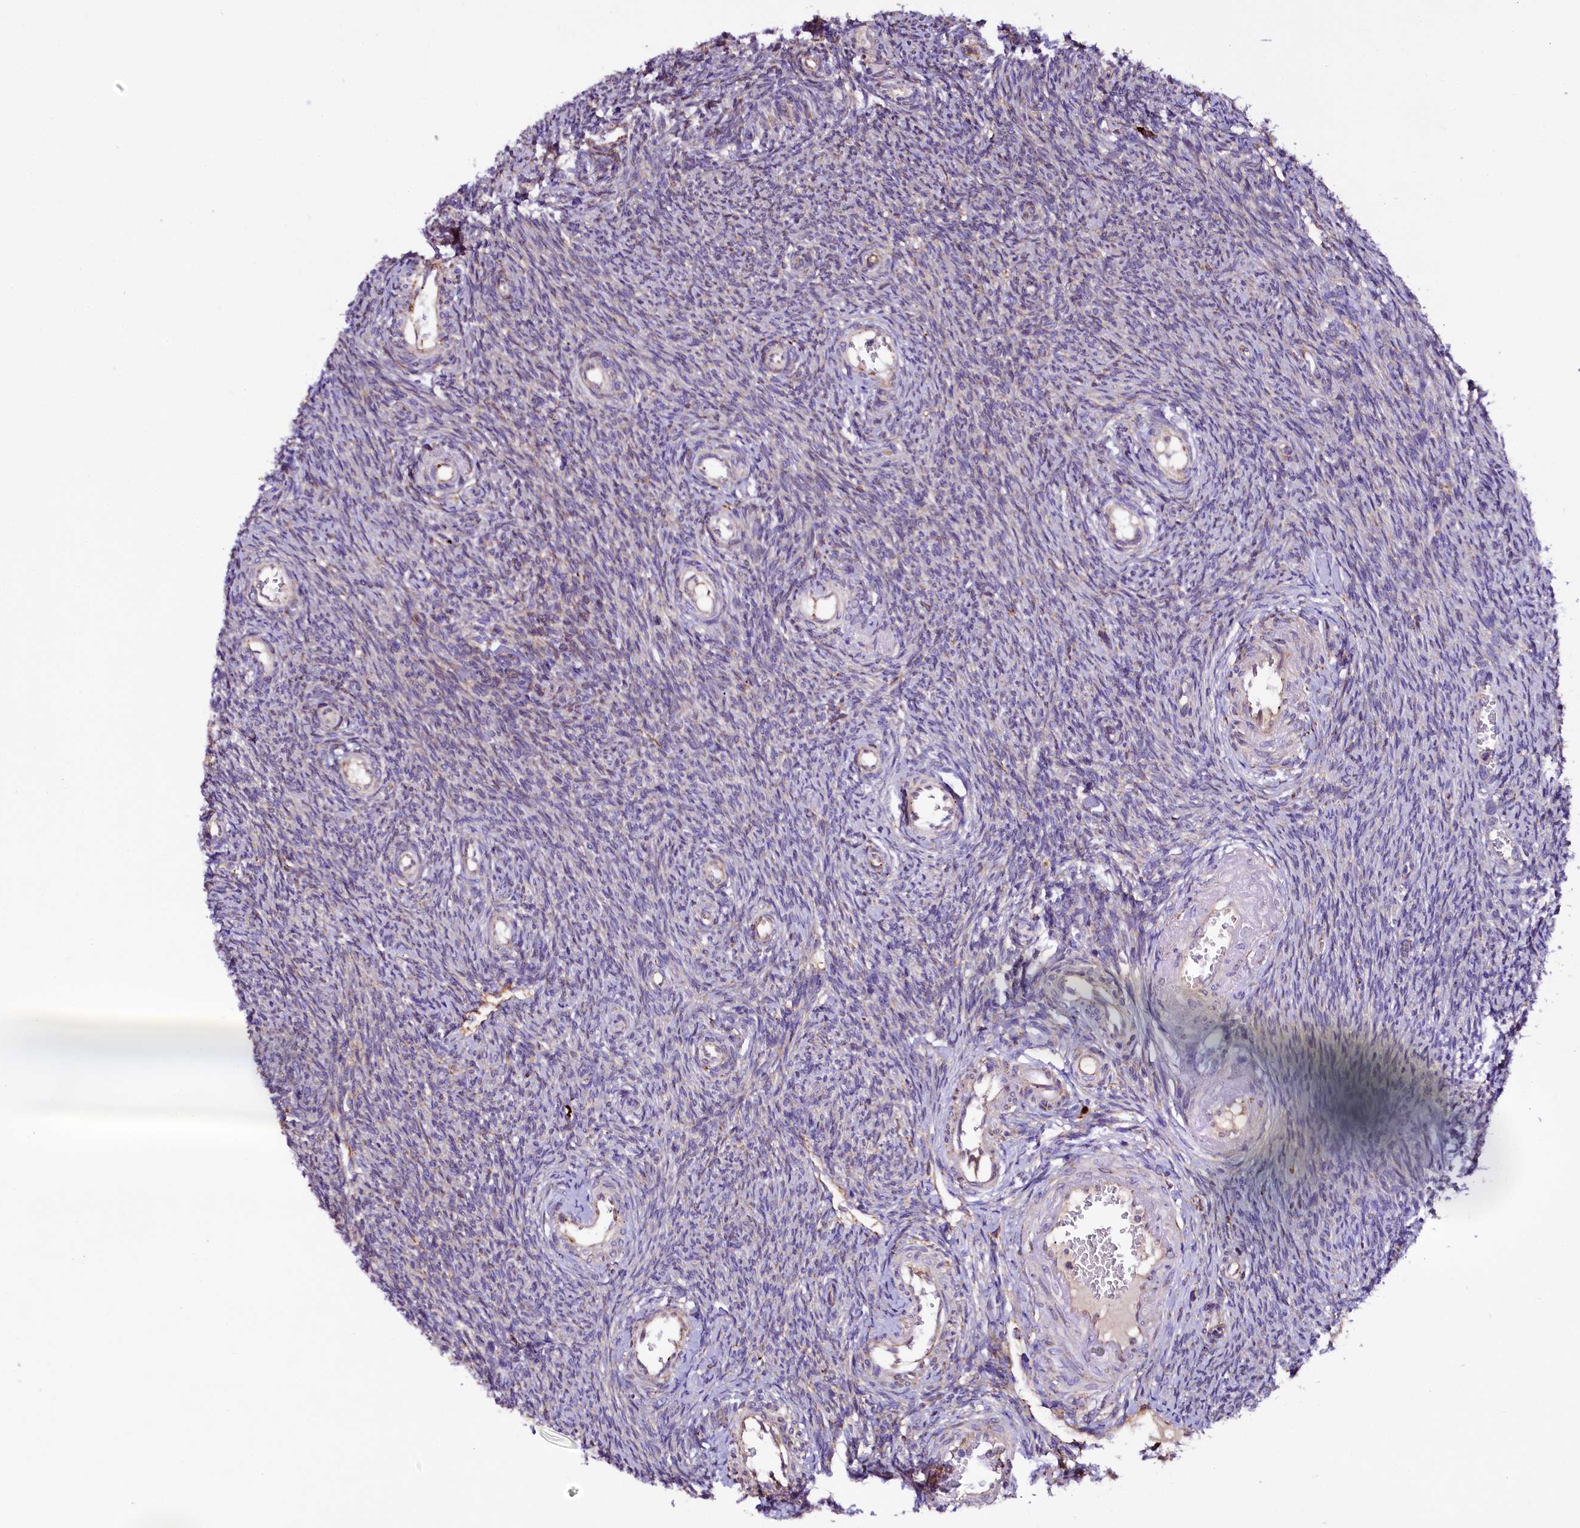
{"staining": {"intensity": "weak", "quantity": "<25%", "location": "cytoplasmic/membranous"}, "tissue": "ovary", "cell_type": "Ovarian stroma cells", "image_type": "normal", "snomed": [{"axis": "morphology", "description": "Normal tissue, NOS"}, {"axis": "topography", "description": "Ovary"}], "caption": "This is an immunohistochemistry photomicrograph of normal human ovary. There is no positivity in ovarian stroma cells.", "gene": "CAPS2", "patient": {"sex": "female", "age": 44}}